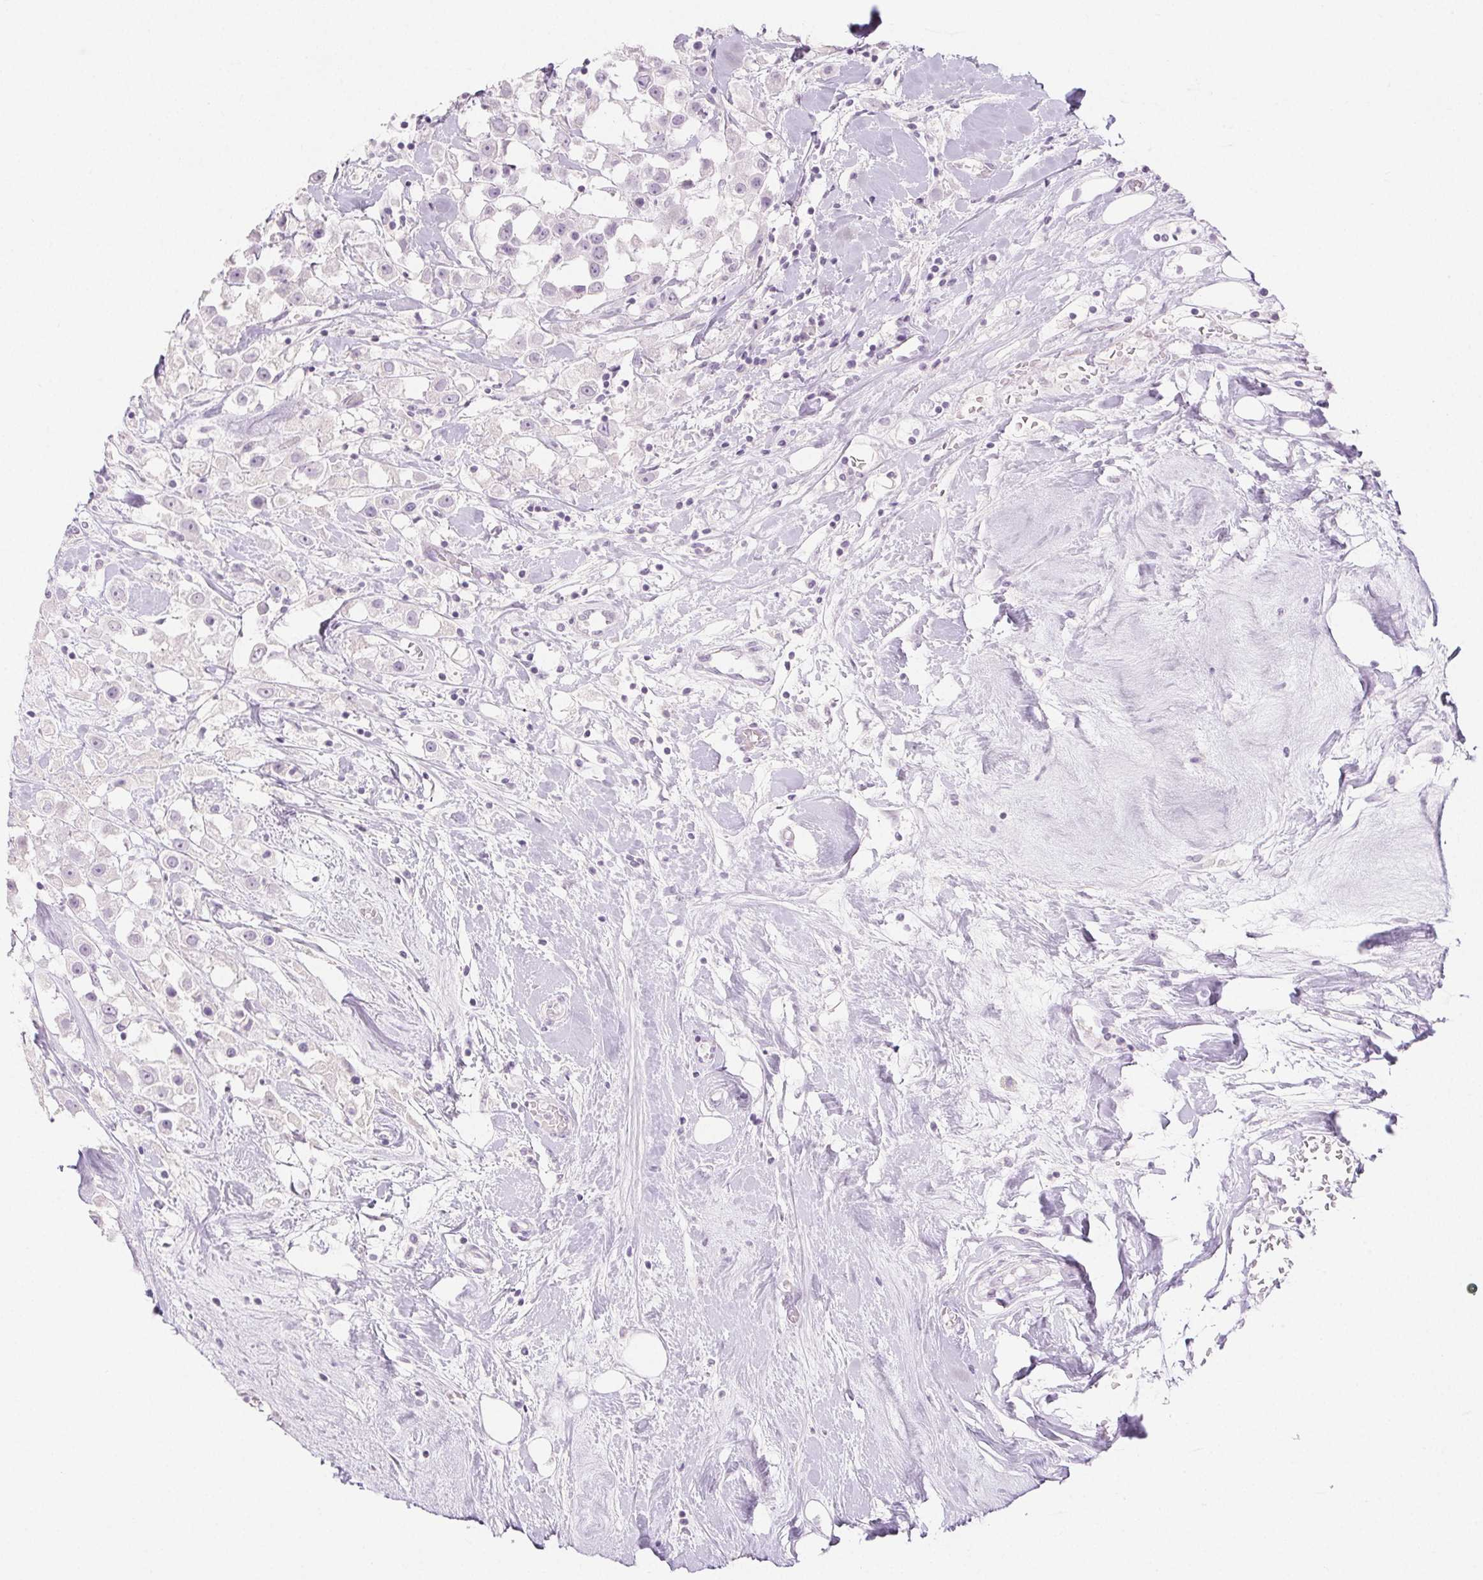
{"staining": {"intensity": "negative", "quantity": "none", "location": "none"}, "tissue": "breast cancer", "cell_type": "Tumor cells", "image_type": "cancer", "snomed": [{"axis": "morphology", "description": "Duct carcinoma"}, {"axis": "topography", "description": "Breast"}], "caption": "This is an IHC micrograph of human breast infiltrating ductal carcinoma. There is no expression in tumor cells.", "gene": "PI3", "patient": {"sex": "female", "age": 61}}